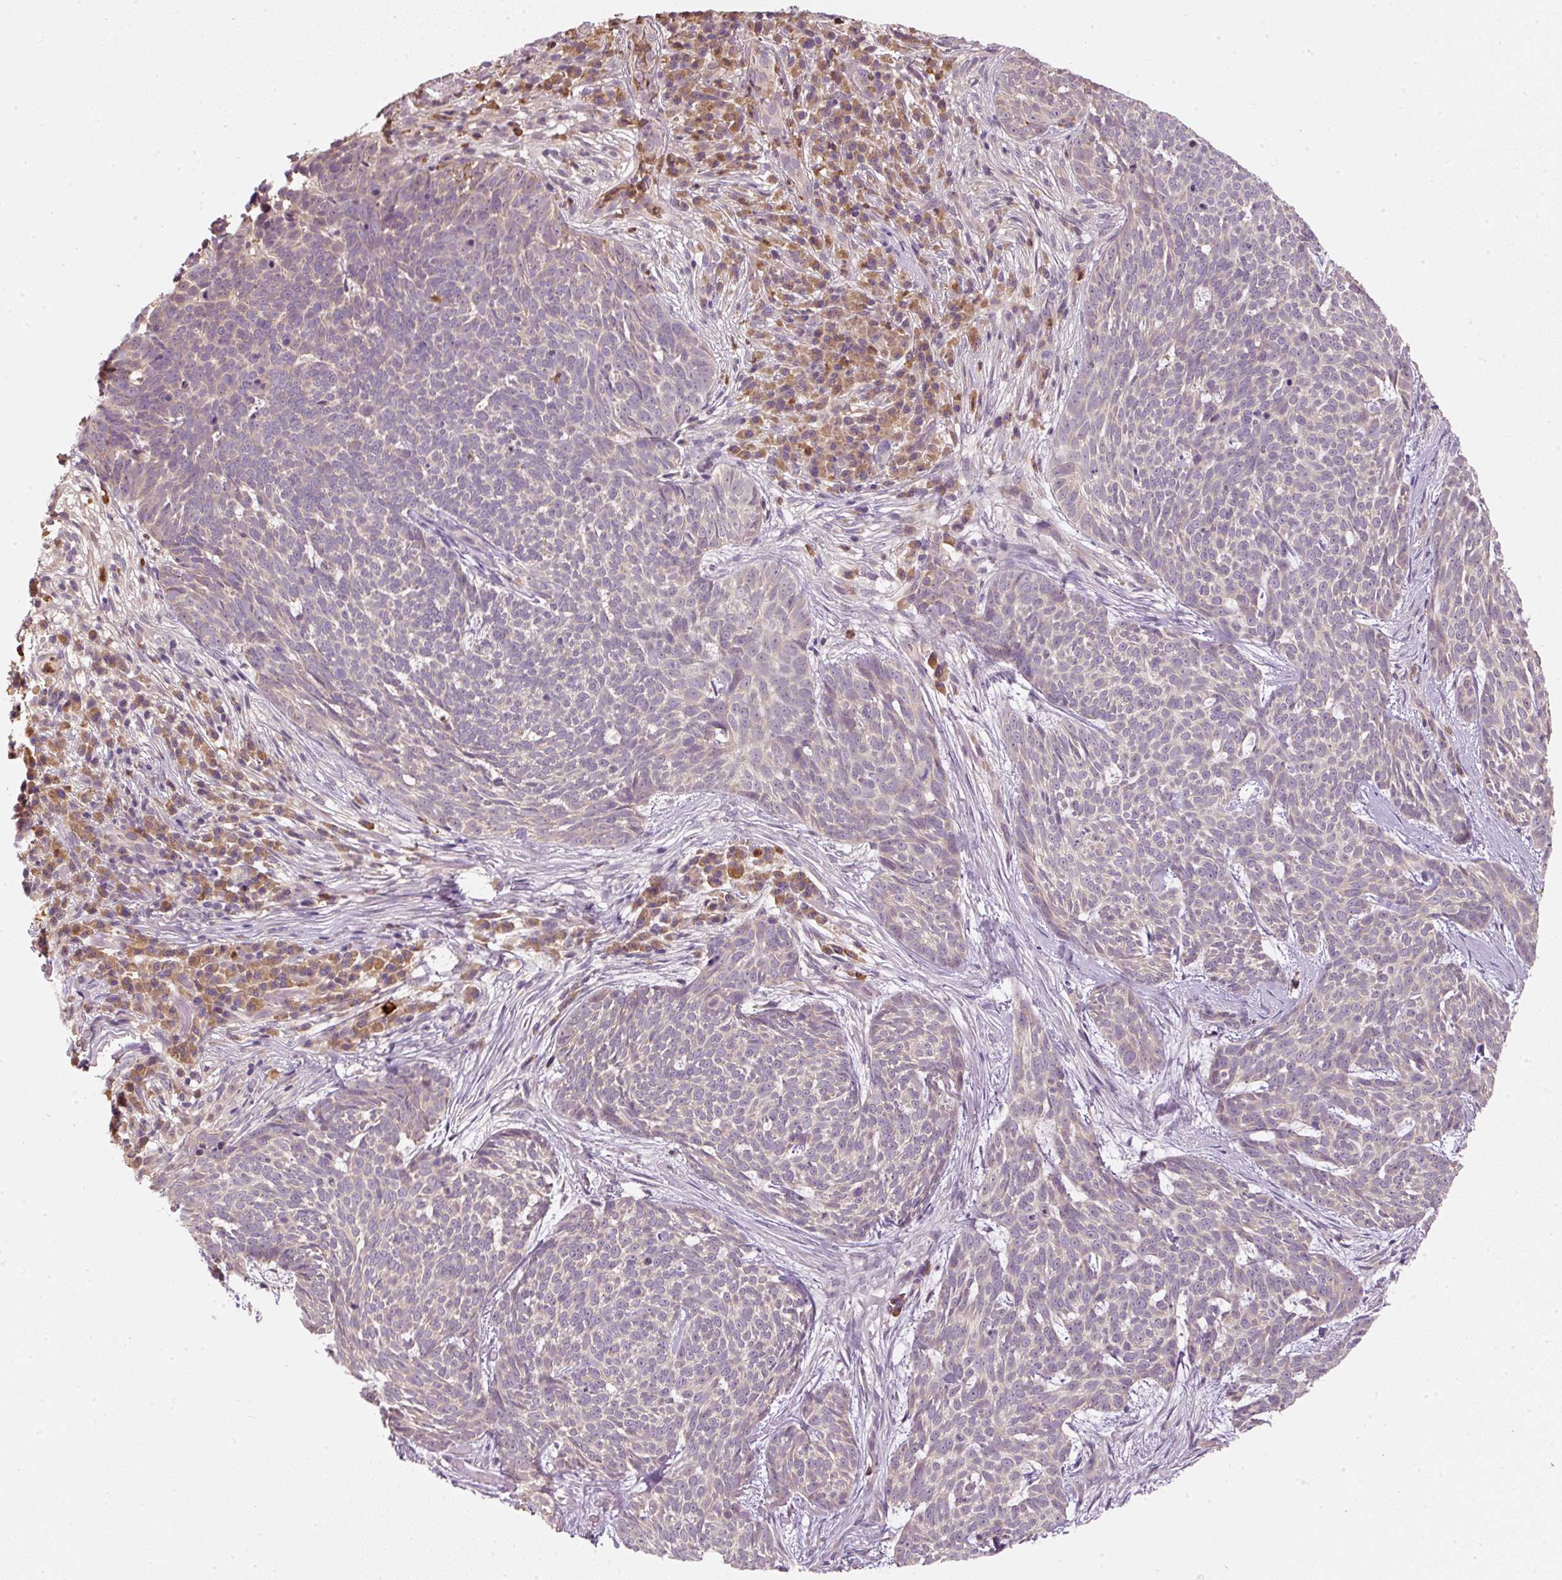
{"staining": {"intensity": "negative", "quantity": "none", "location": "none"}, "tissue": "skin cancer", "cell_type": "Tumor cells", "image_type": "cancer", "snomed": [{"axis": "morphology", "description": "Basal cell carcinoma"}, {"axis": "topography", "description": "Skin"}], "caption": "Immunohistochemistry micrograph of neoplastic tissue: skin cancer stained with DAB (3,3'-diaminobenzidine) demonstrates no significant protein staining in tumor cells.", "gene": "CTTNBP2", "patient": {"sex": "female", "age": 93}}